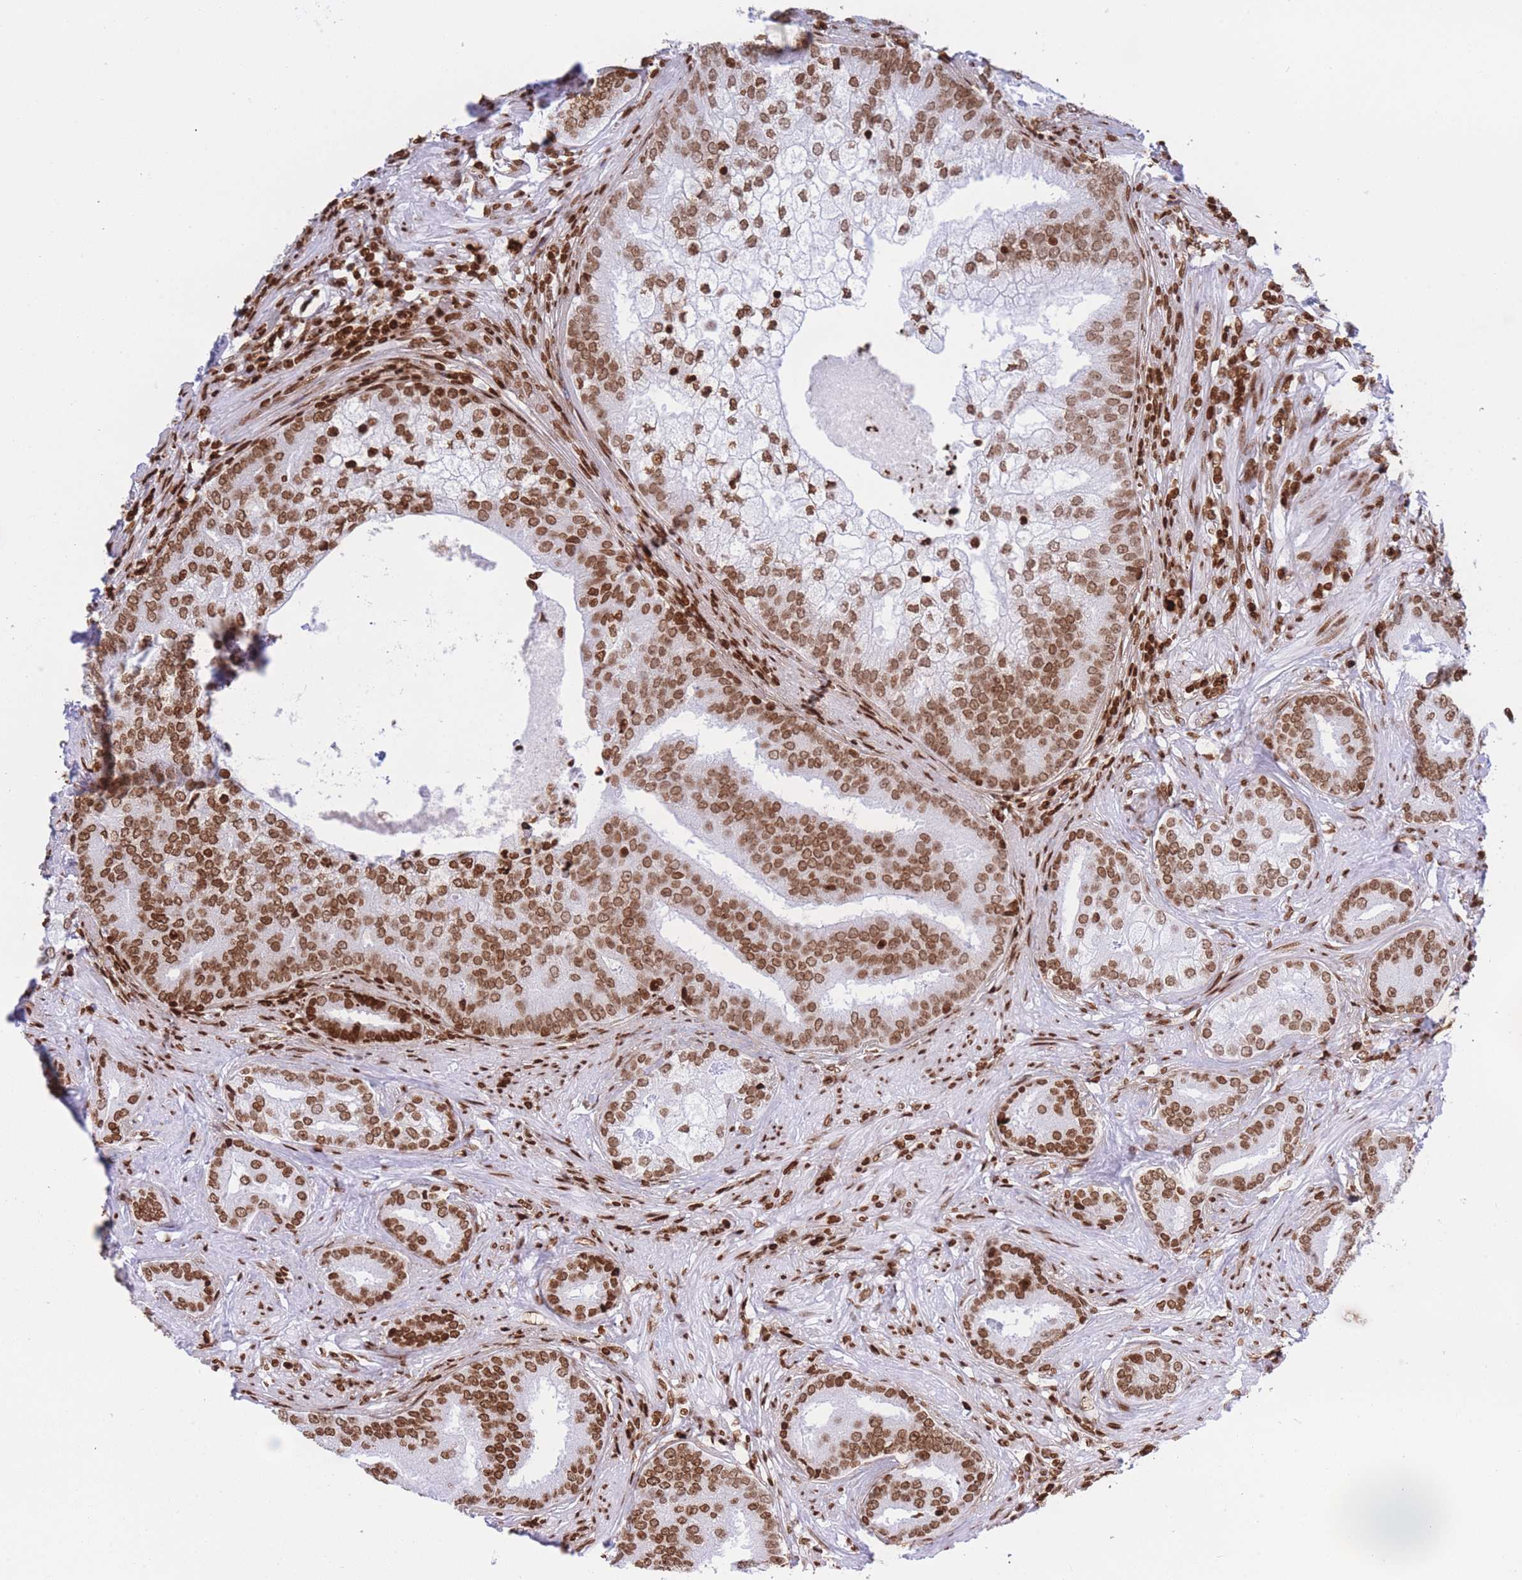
{"staining": {"intensity": "moderate", "quantity": ">75%", "location": "nuclear"}, "tissue": "prostate cancer", "cell_type": "Tumor cells", "image_type": "cancer", "snomed": [{"axis": "morphology", "description": "Adenocarcinoma, High grade"}, {"axis": "topography", "description": "Prostate"}], "caption": "Human prostate adenocarcinoma (high-grade) stained with a protein marker exhibits moderate staining in tumor cells.", "gene": "H2BC11", "patient": {"sex": "male", "age": 55}}